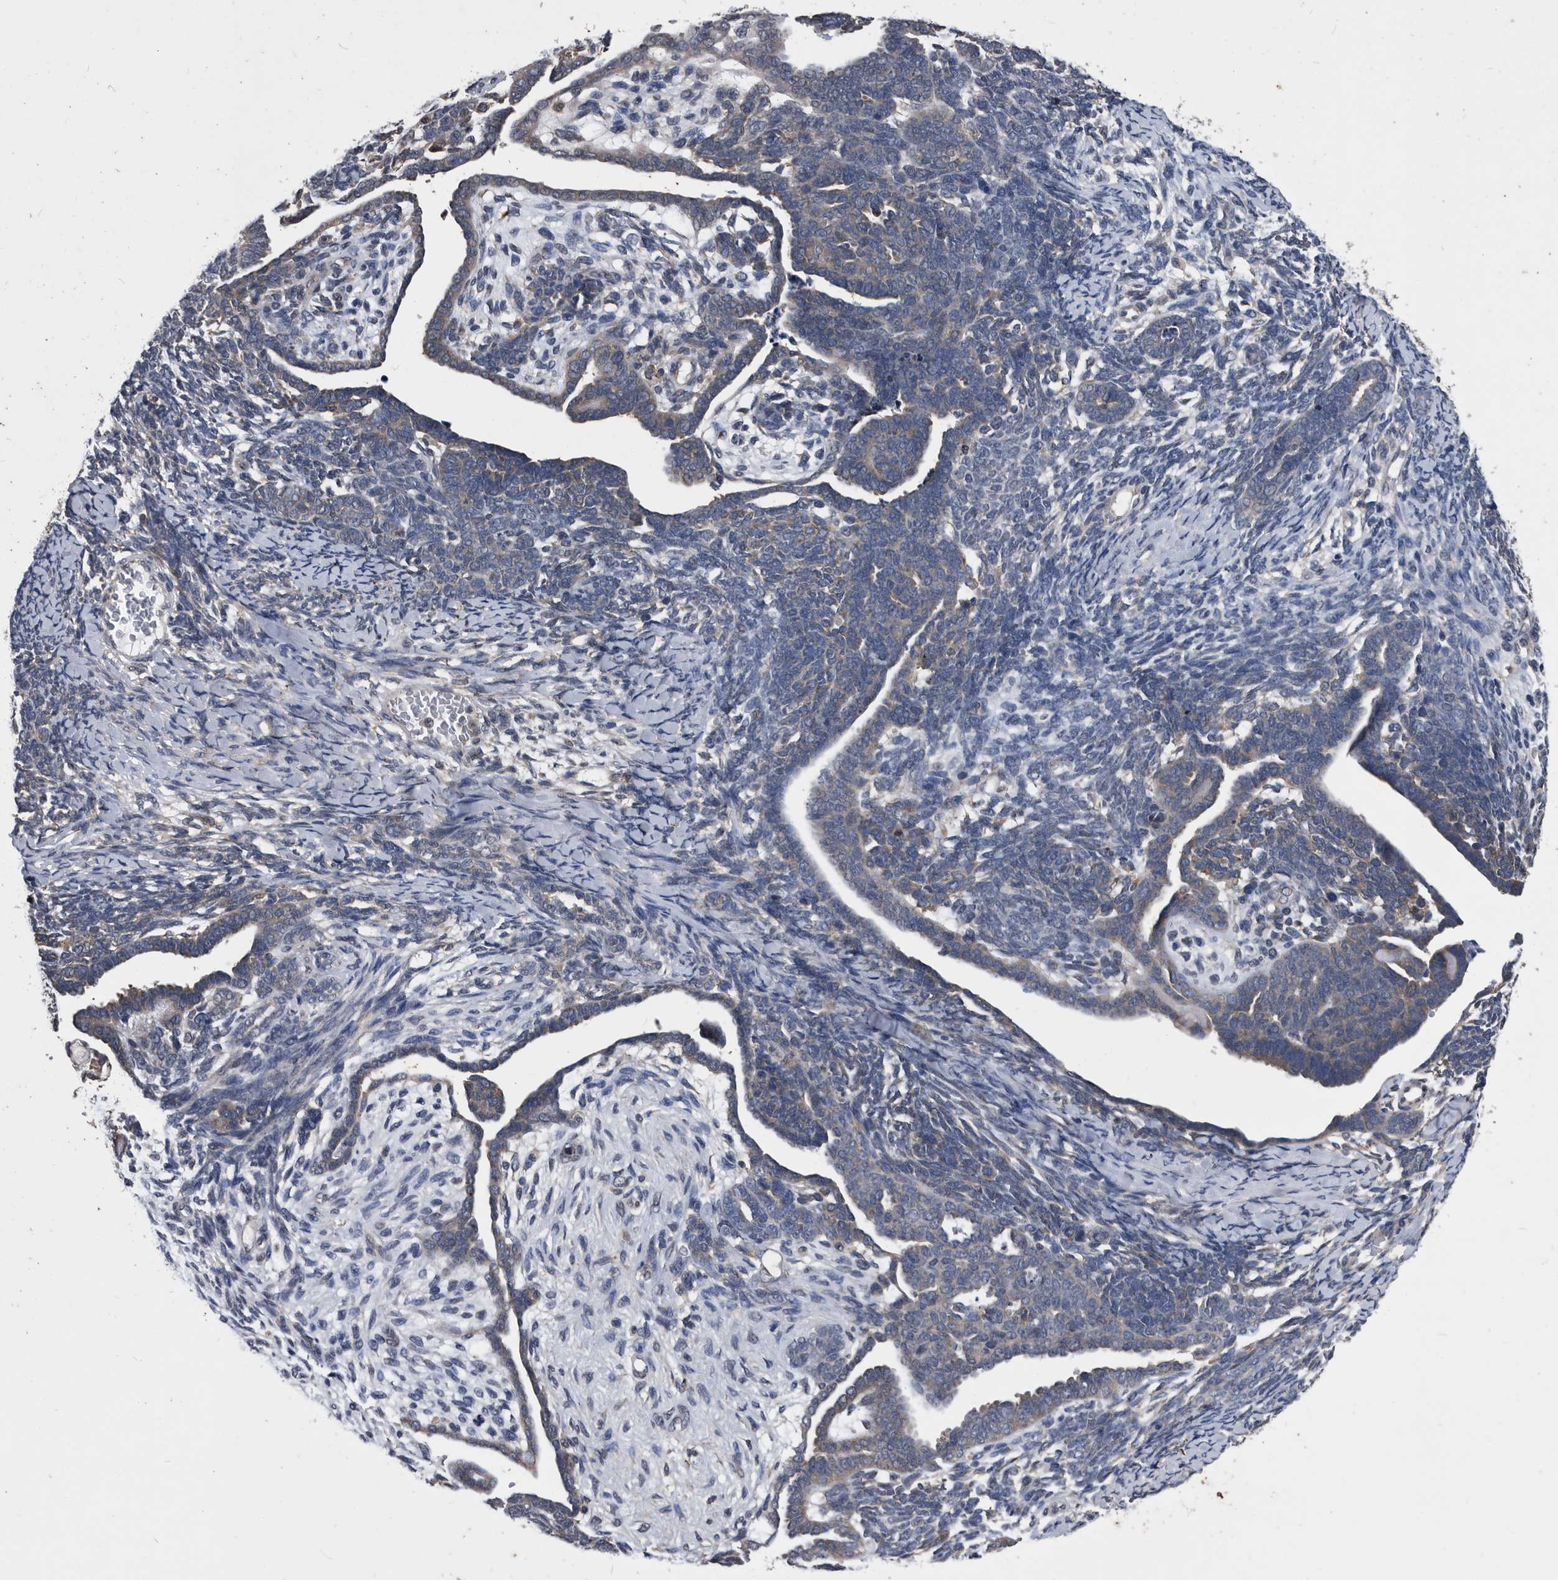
{"staining": {"intensity": "weak", "quantity": "<25%", "location": "cytoplasmic/membranous"}, "tissue": "endometrial cancer", "cell_type": "Tumor cells", "image_type": "cancer", "snomed": [{"axis": "morphology", "description": "Neoplasm, malignant, NOS"}, {"axis": "topography", "description": "Endometrium"}], "caption": "IHC of endometrial cancer (malignant neoplasm) demonstrates no positivity in tumor cells.", "gene": "NRBP1", "patient": {"sex": "female", "age": 74}}